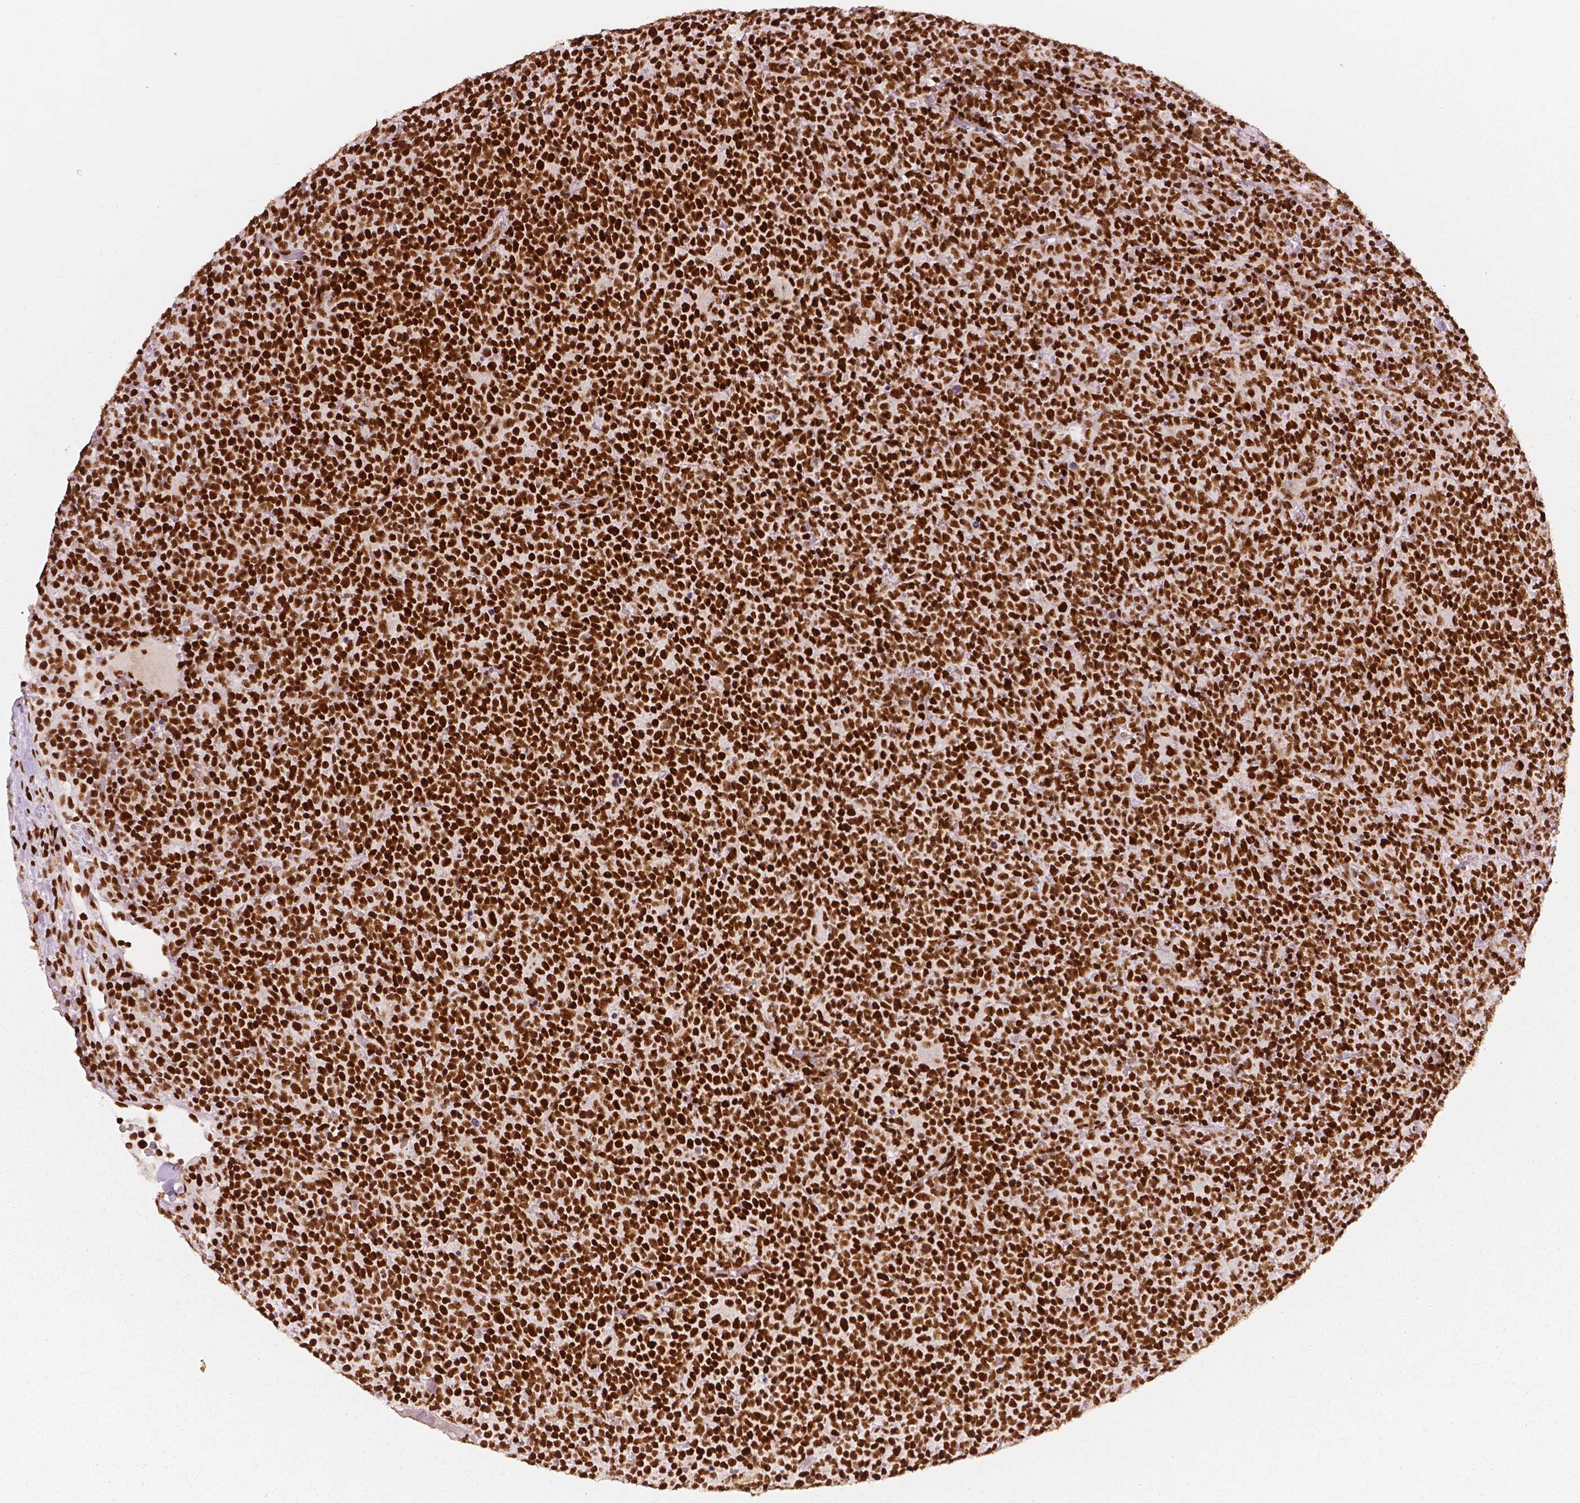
{"staining": {"intensity": "strong", "quantity": ">75%", "location": "nuclear"}, "tissue": "lymphoma", "cell_type": "Tumor cells", "image_type": "cancer", "snomed": [{"axis": "morphology", "description": "Malignant lymphoma, non-Hodgkin's type, High grade"}, {"axis": "topography", "description": "Lymph node"}], "caption": "Tumor cells reveal strong nuclear staining in approximately >75% of cells in lymphoma. Immunohistochemistry (ihc) stains the protein in brown and the nuclei are stained blue.", "gene": "BRD4", "patient": {"sex": "male", "age": 61}}